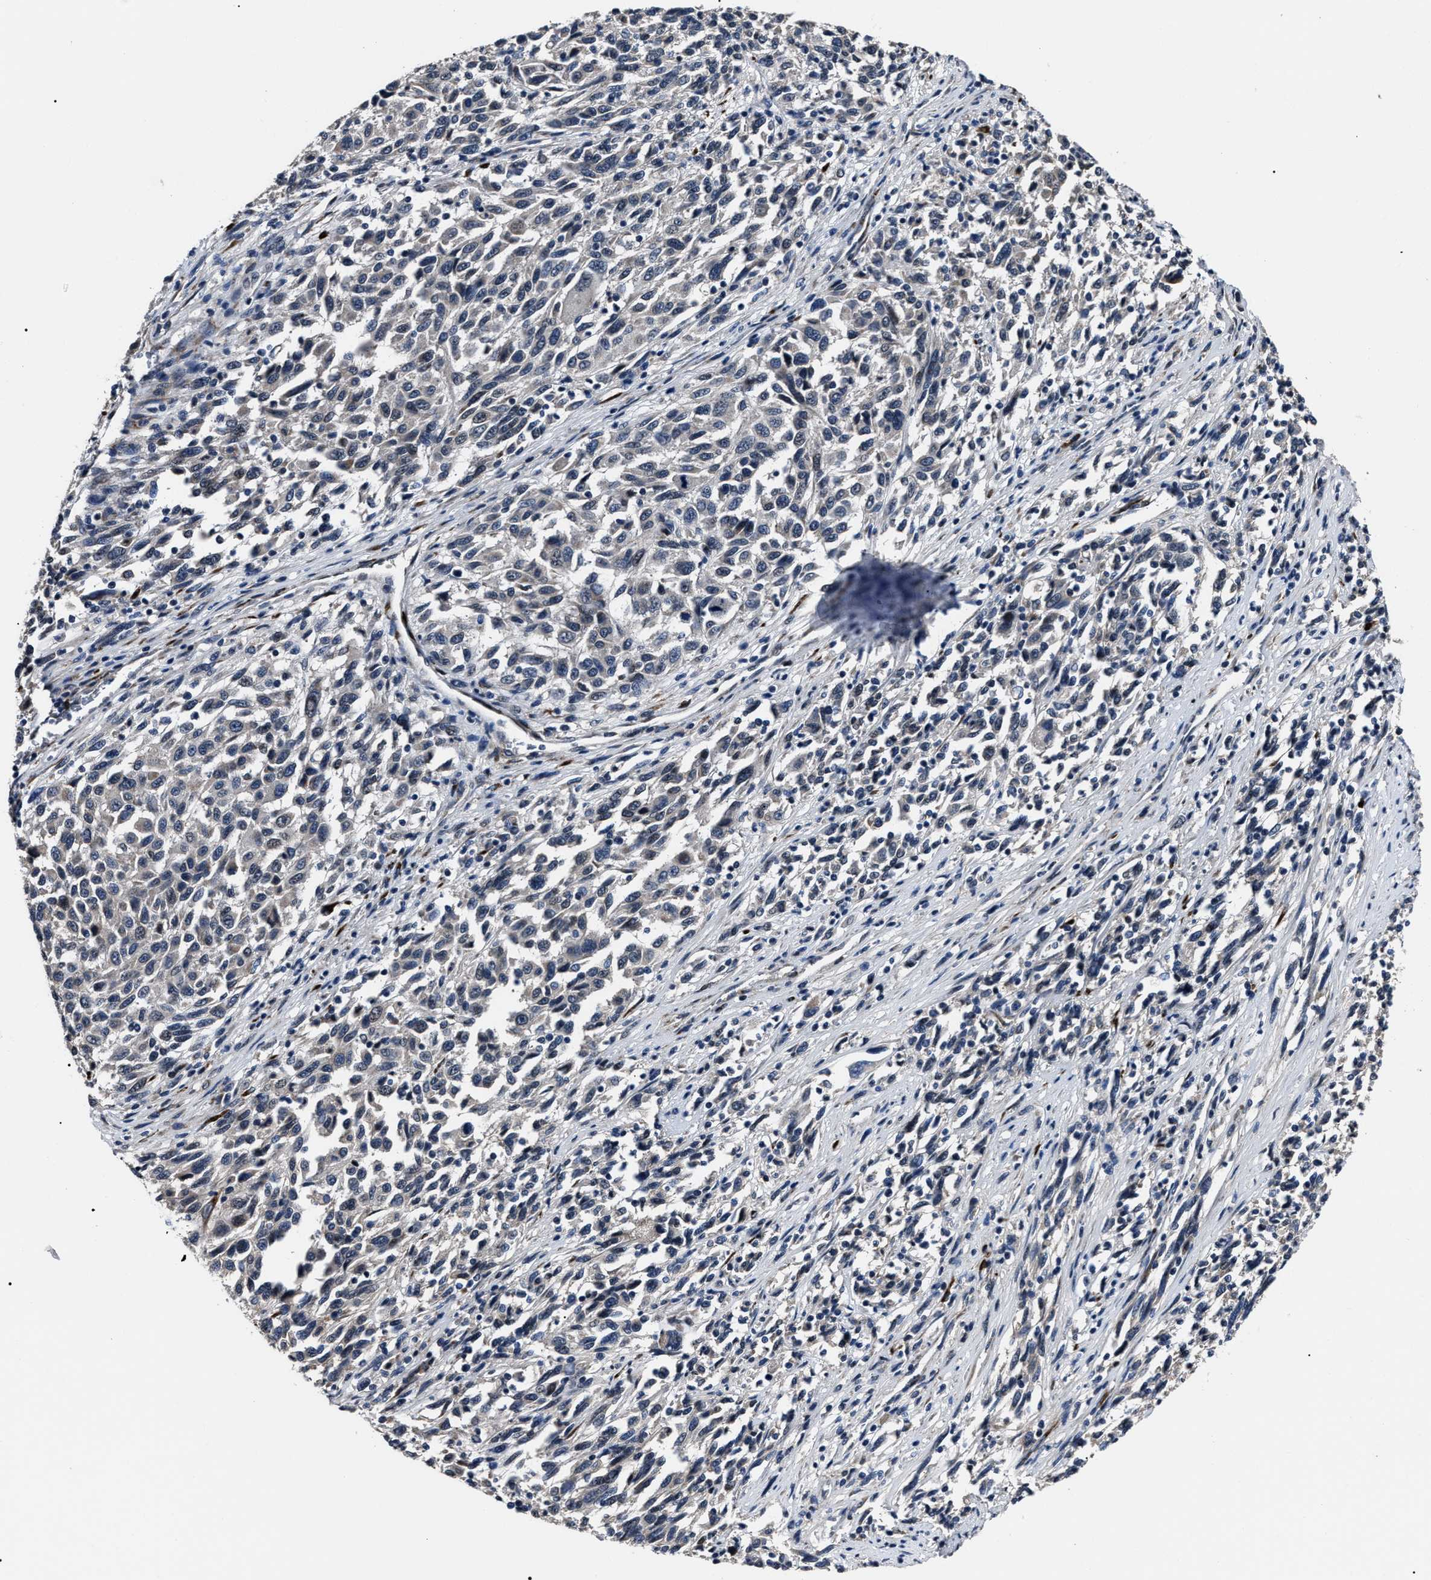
{"staining": {"intensity": "negative", "quantity": "none", "location": "none"}, "tissue": "melanoma", "cell_type": "Tumor cells", "image_type": "cancer", "snomed": [{"axis": "morphology", "description": "Malignant melanoma, Metastatic site"}, {"axis": "topography", "description": "Lymph node"}], "caption": "This is an immunohistochemistry (IHC) photomicrograph of melanoma. There is no expression in tumor cells.", "gene": "LRRC14", "patient": {"sex": "male", "age": 61}}